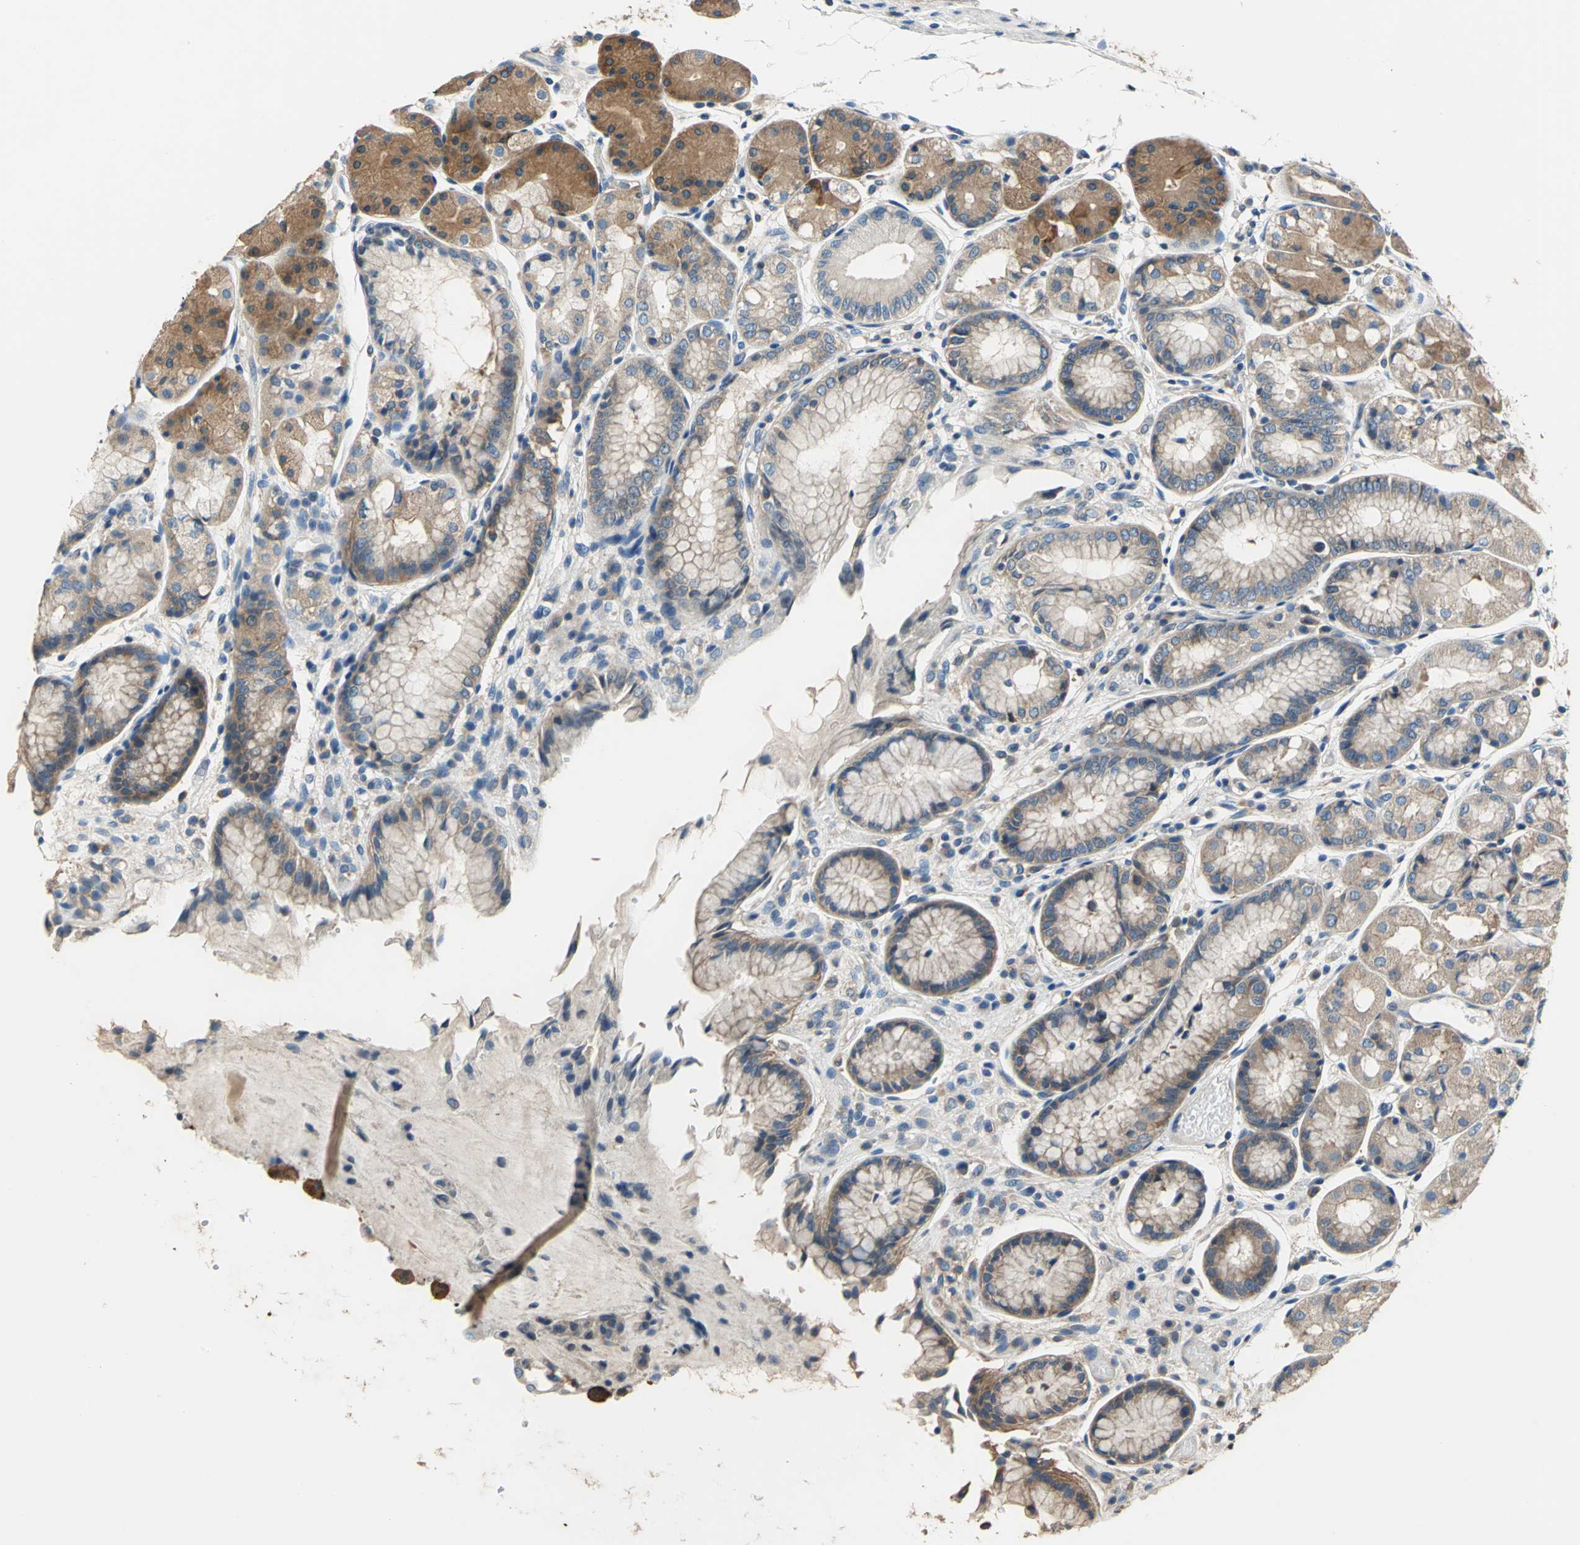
{"staining": {"intensity": "moderate", "quantity": ">75%", "location": "cytoplasmic/membranous"}, "tissue": "stomach", "cell_type": "Glandular cells", "image_type": "normal", "snomed": [{"axis": "morphology", "description": "Normal tissue, NOS"}, {"axis": "topography", "description": "Stomach, upper"}], "caption": "Immunohistochemistry (IHC) micrograph of unremarkable stomach: stomach stained using IHC exhibits medium levels of moderate protein expression localized specifically in the cytoplasmic/membranous of glandular cells, appearing as a cytoplasmic/membranous brown color.", "gene": "DDX3X", "patient": {"sex": "male", "age": 72}}